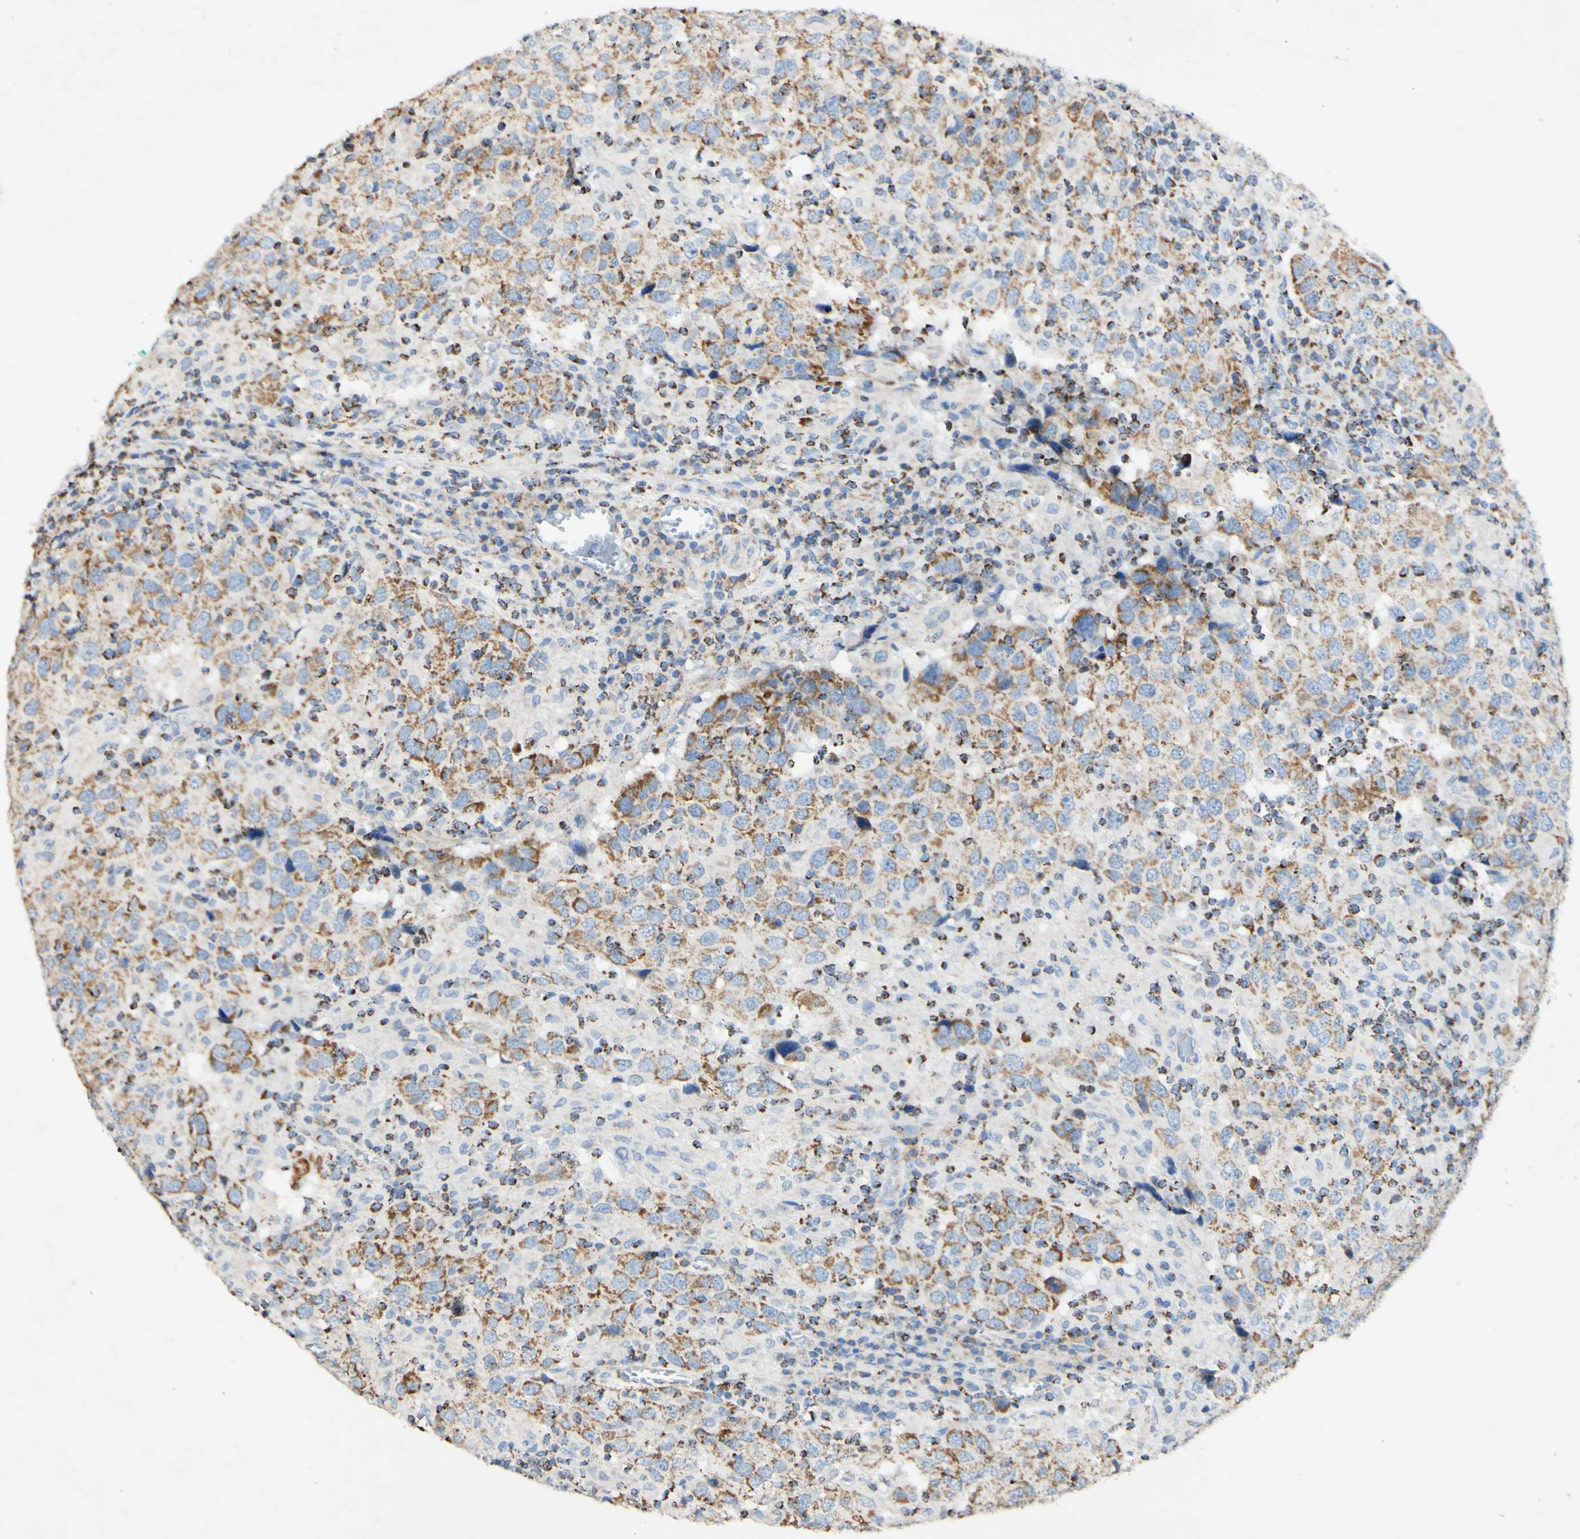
{"staining": {"intensity": "moderate", "quantity": "25%-75%", "location": "cytoplasmic/membranous"}, "tissue": "head and neck cancer", "cell_type": "Tumor cells", "image_type": "cancer", "snomed": [{"axis": "morphology", "description": "Adenocarcinoma, NOS"}, {"axis": "topography", "description": "Salivary gland"}, {"axis": "topography", "description": "Head-Neck"}], "caption": "IHC of head and neck cancer displays medium levels of moderate cytoplasmic/membranous positivity in about 25%-75% of tumor cells.", "gene": "OXCT1", "patient": {"sex": "female", "age": 65}}